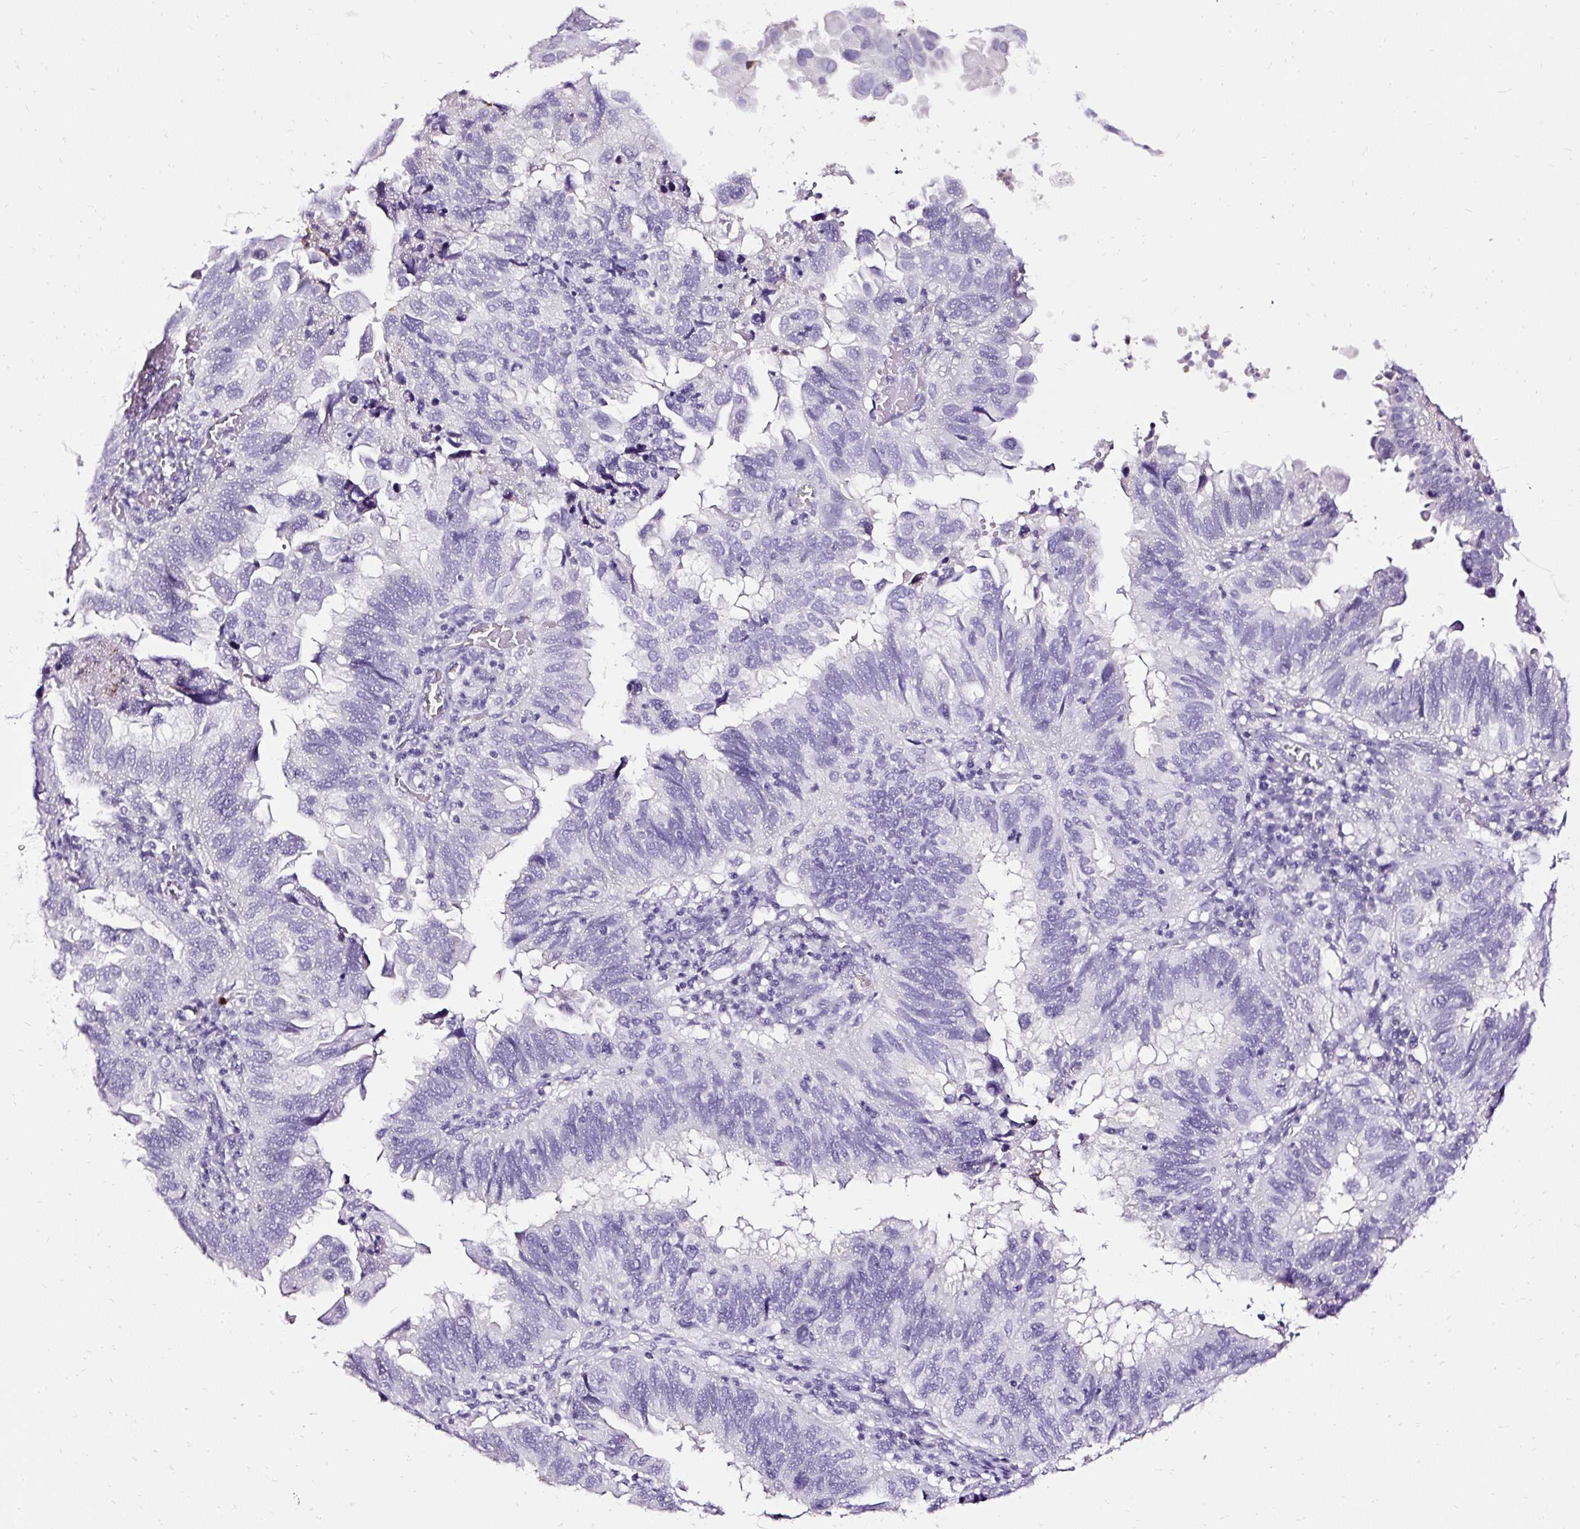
{"staining": {"intensity": "negative", "quantity": "none", "location": "none"}, "tissue": "endometrial cancer", "cell_type": "Tumor cells", "image_type": "cancer", "snomed": [{"axis": "morphology", "description": "Adenocarcinoma, NOS"}, {"axis": "topography", "description": "Uterus"}], "caption": "Immunohistochemical staining of adenocarcinoma (endometrial) demonstrates no significant staining in tumor cells.", "gene": "SLC7A8", "patient": {"sex": "female", "age": 77}}